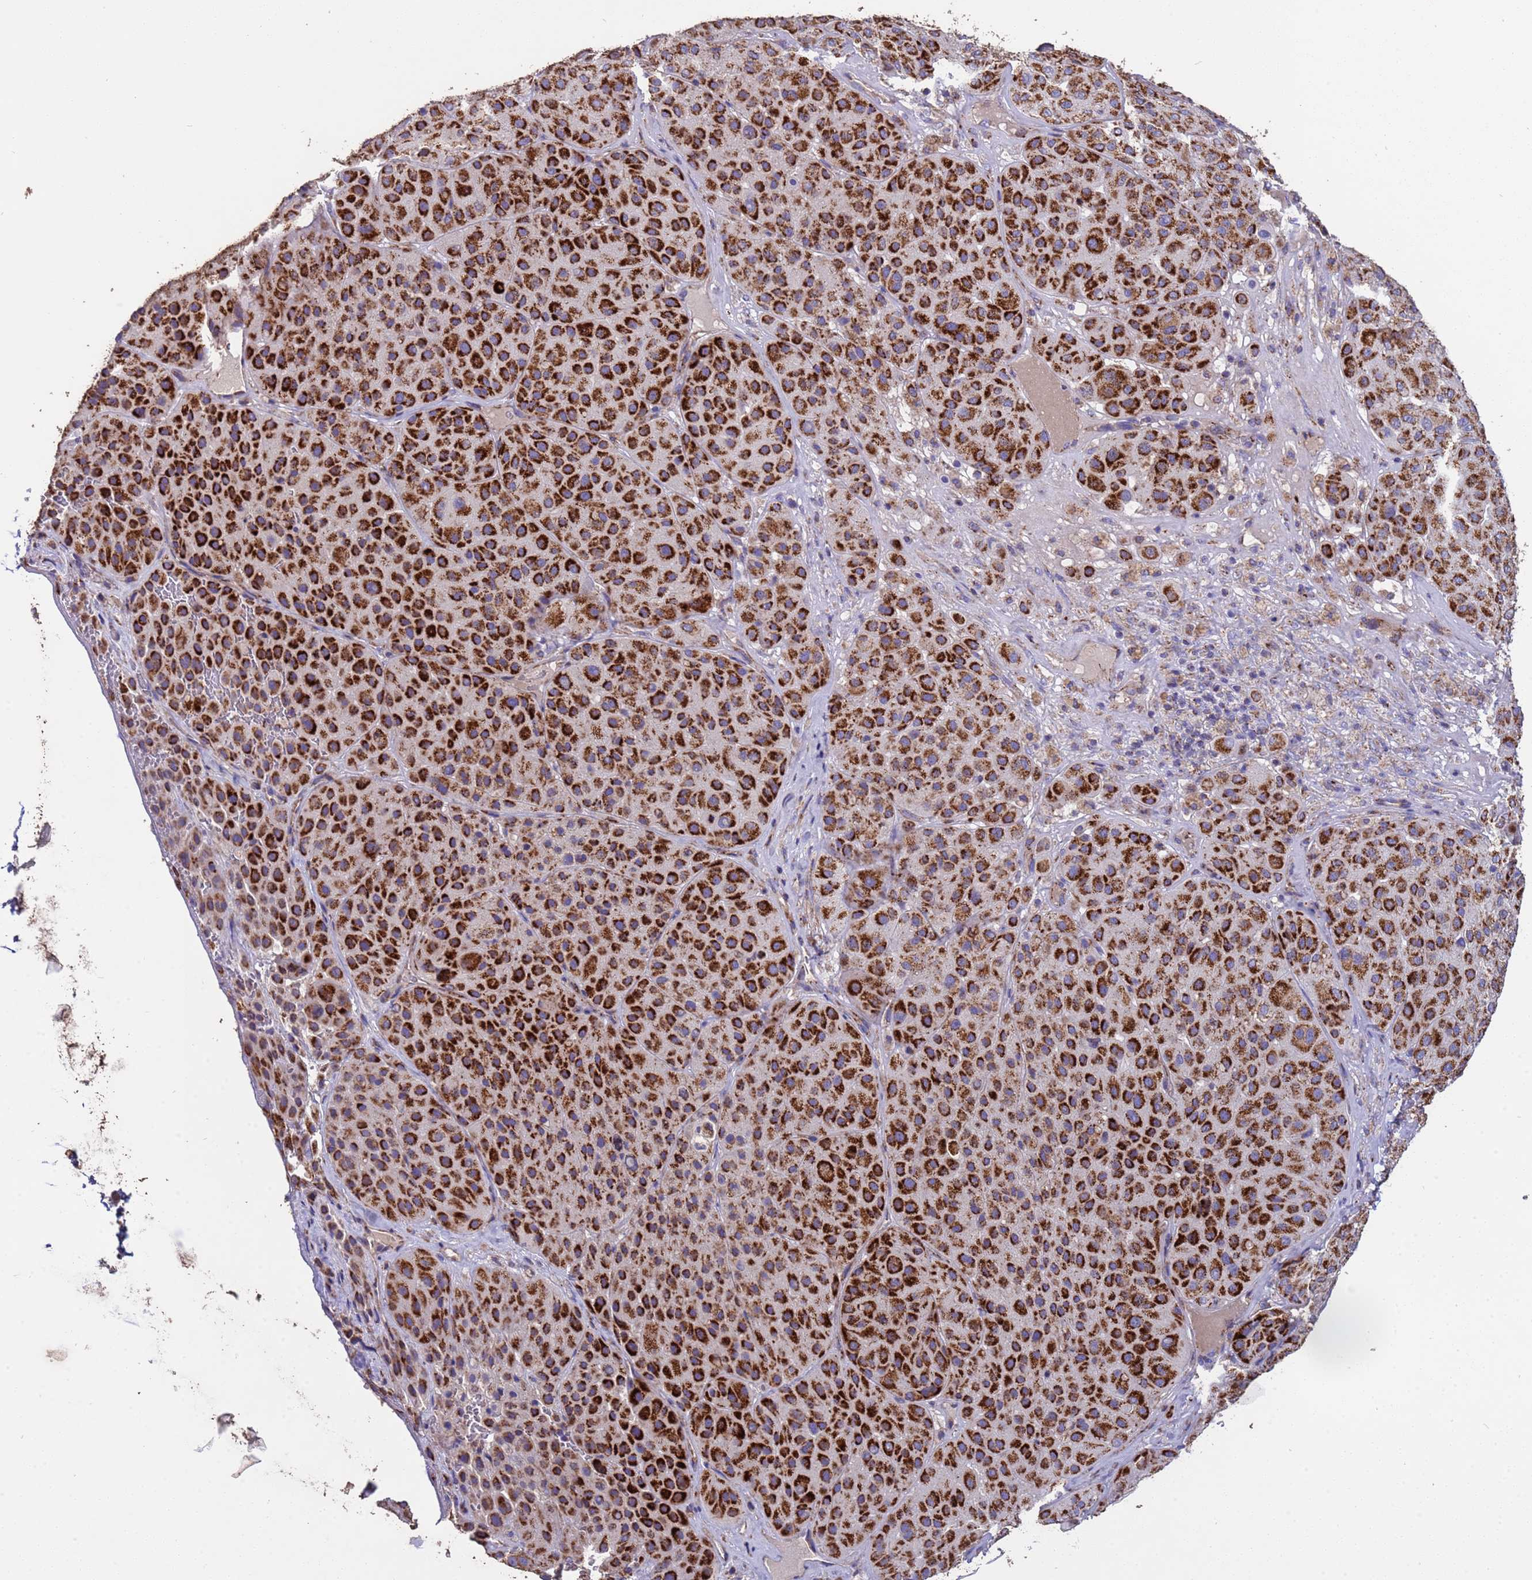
{"staining": {"intensity": "strong", "quantity": ">75%", "location": "cytoplasmic/membranous"}, "tissue": "melanoma", "cell_type": "Tumor cells", "image_type": "cancer", "snomed": [{"axis": "morphology", "description": "Malignant melanoma, Metastatic site"}, {"axis": "topography", "description": "Smooth muscle"}], "caption": "A brown stain labels strong cytoplasmic/membranous positivity of a protein in malignant melanoma (metastatic site) tumor cells.", "gene": "ZNFX1", "patient": {"sex": "male", "age": 41}}